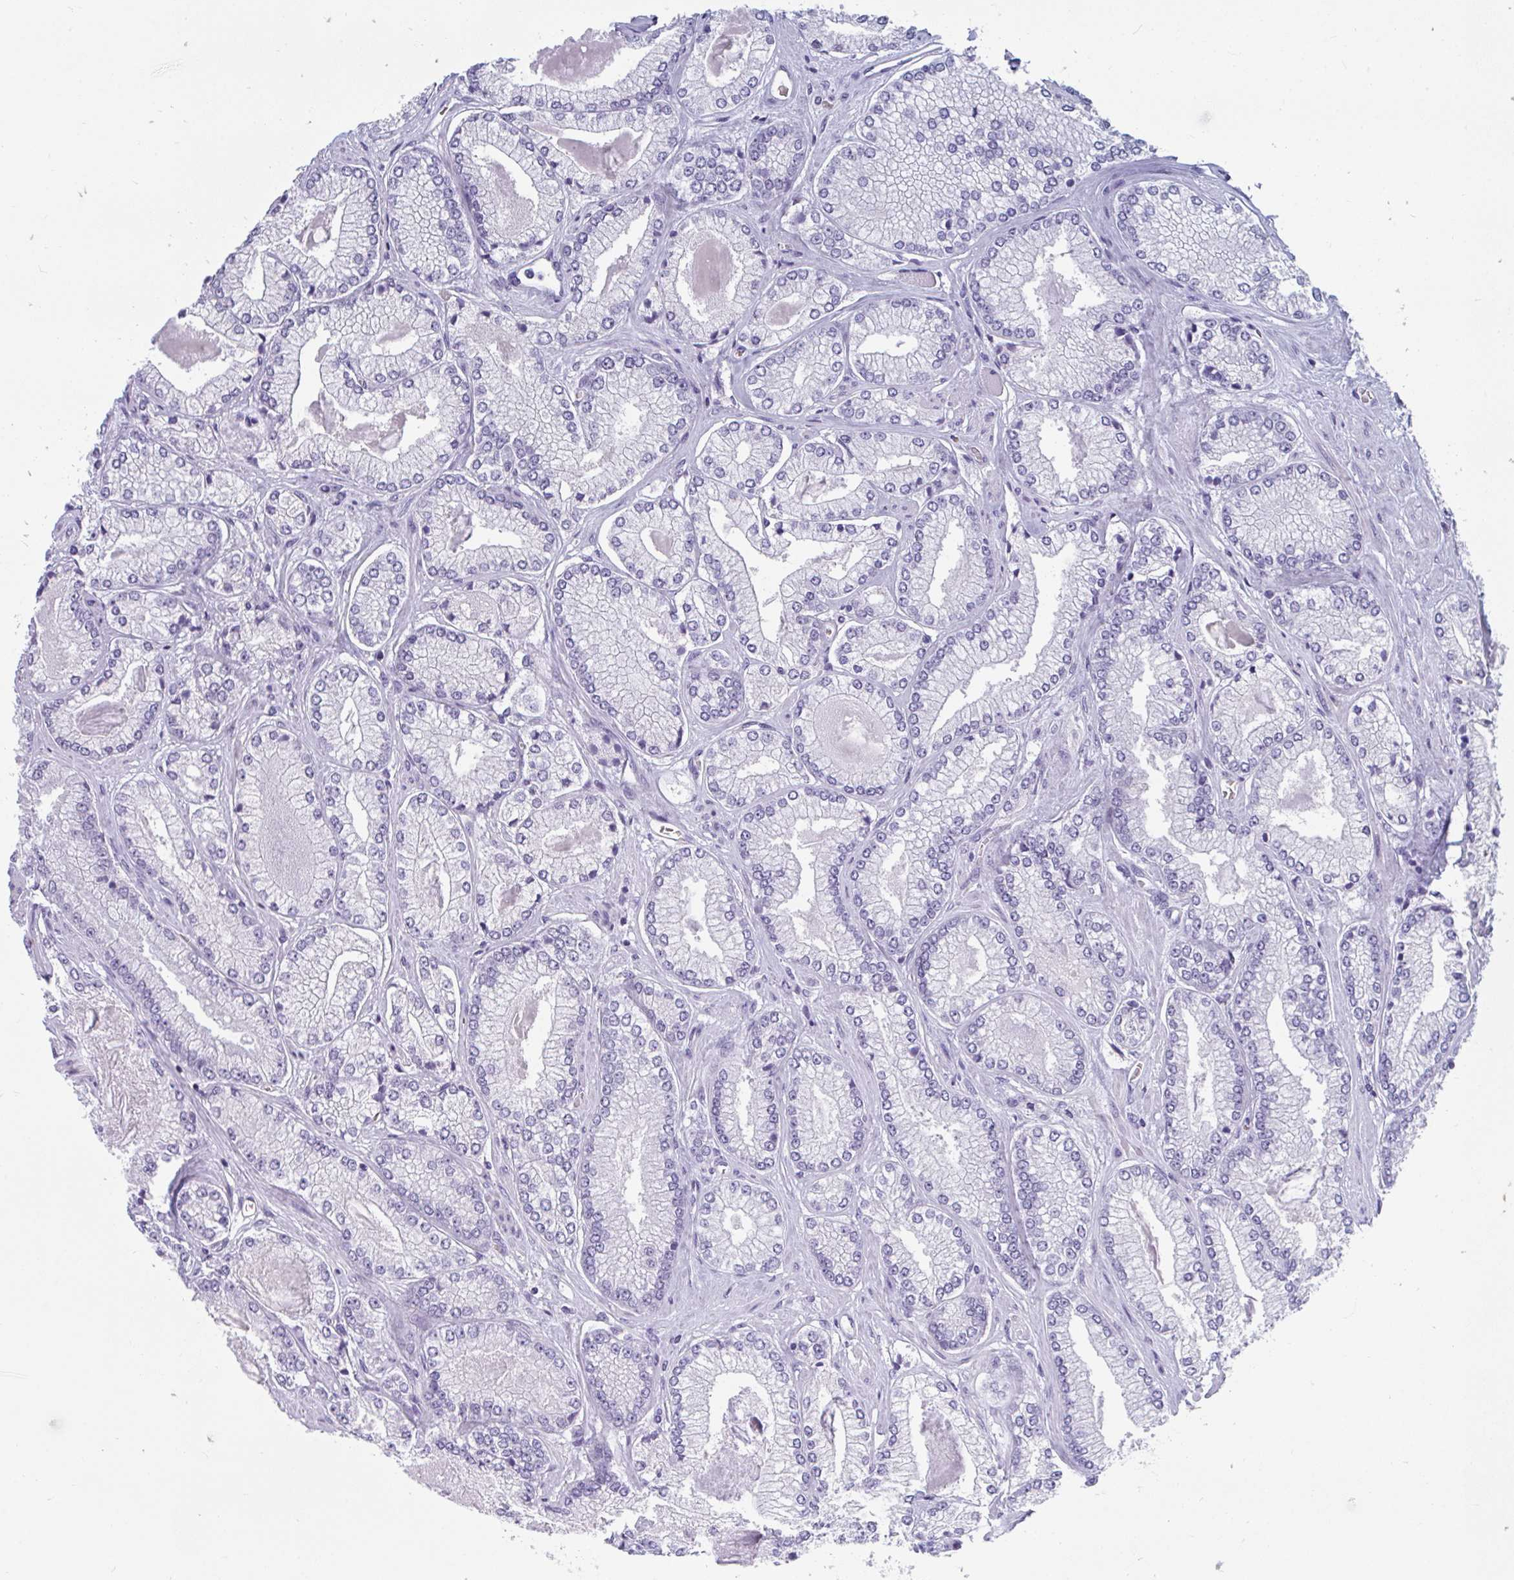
{"staining": {"intensity": "negative", "quantity": "none", "location": "none"}, "tissue": "prostate cancer", "cell_type": "Tumor cells", "image_type": "cancer", "snomed": [{"axis": "morphology", "description": "Adenocarcinoma, Low grade"}, {"axis": "topography", "description": "Prostate"}], "caption": "DAB (3,3'-diaminobenzidine) immunohistochemical staining of prostate cancer shows no significant expression in tumor cells.", "gene": "TTC30B", "patient": {"sex": "male", "age": 67}}